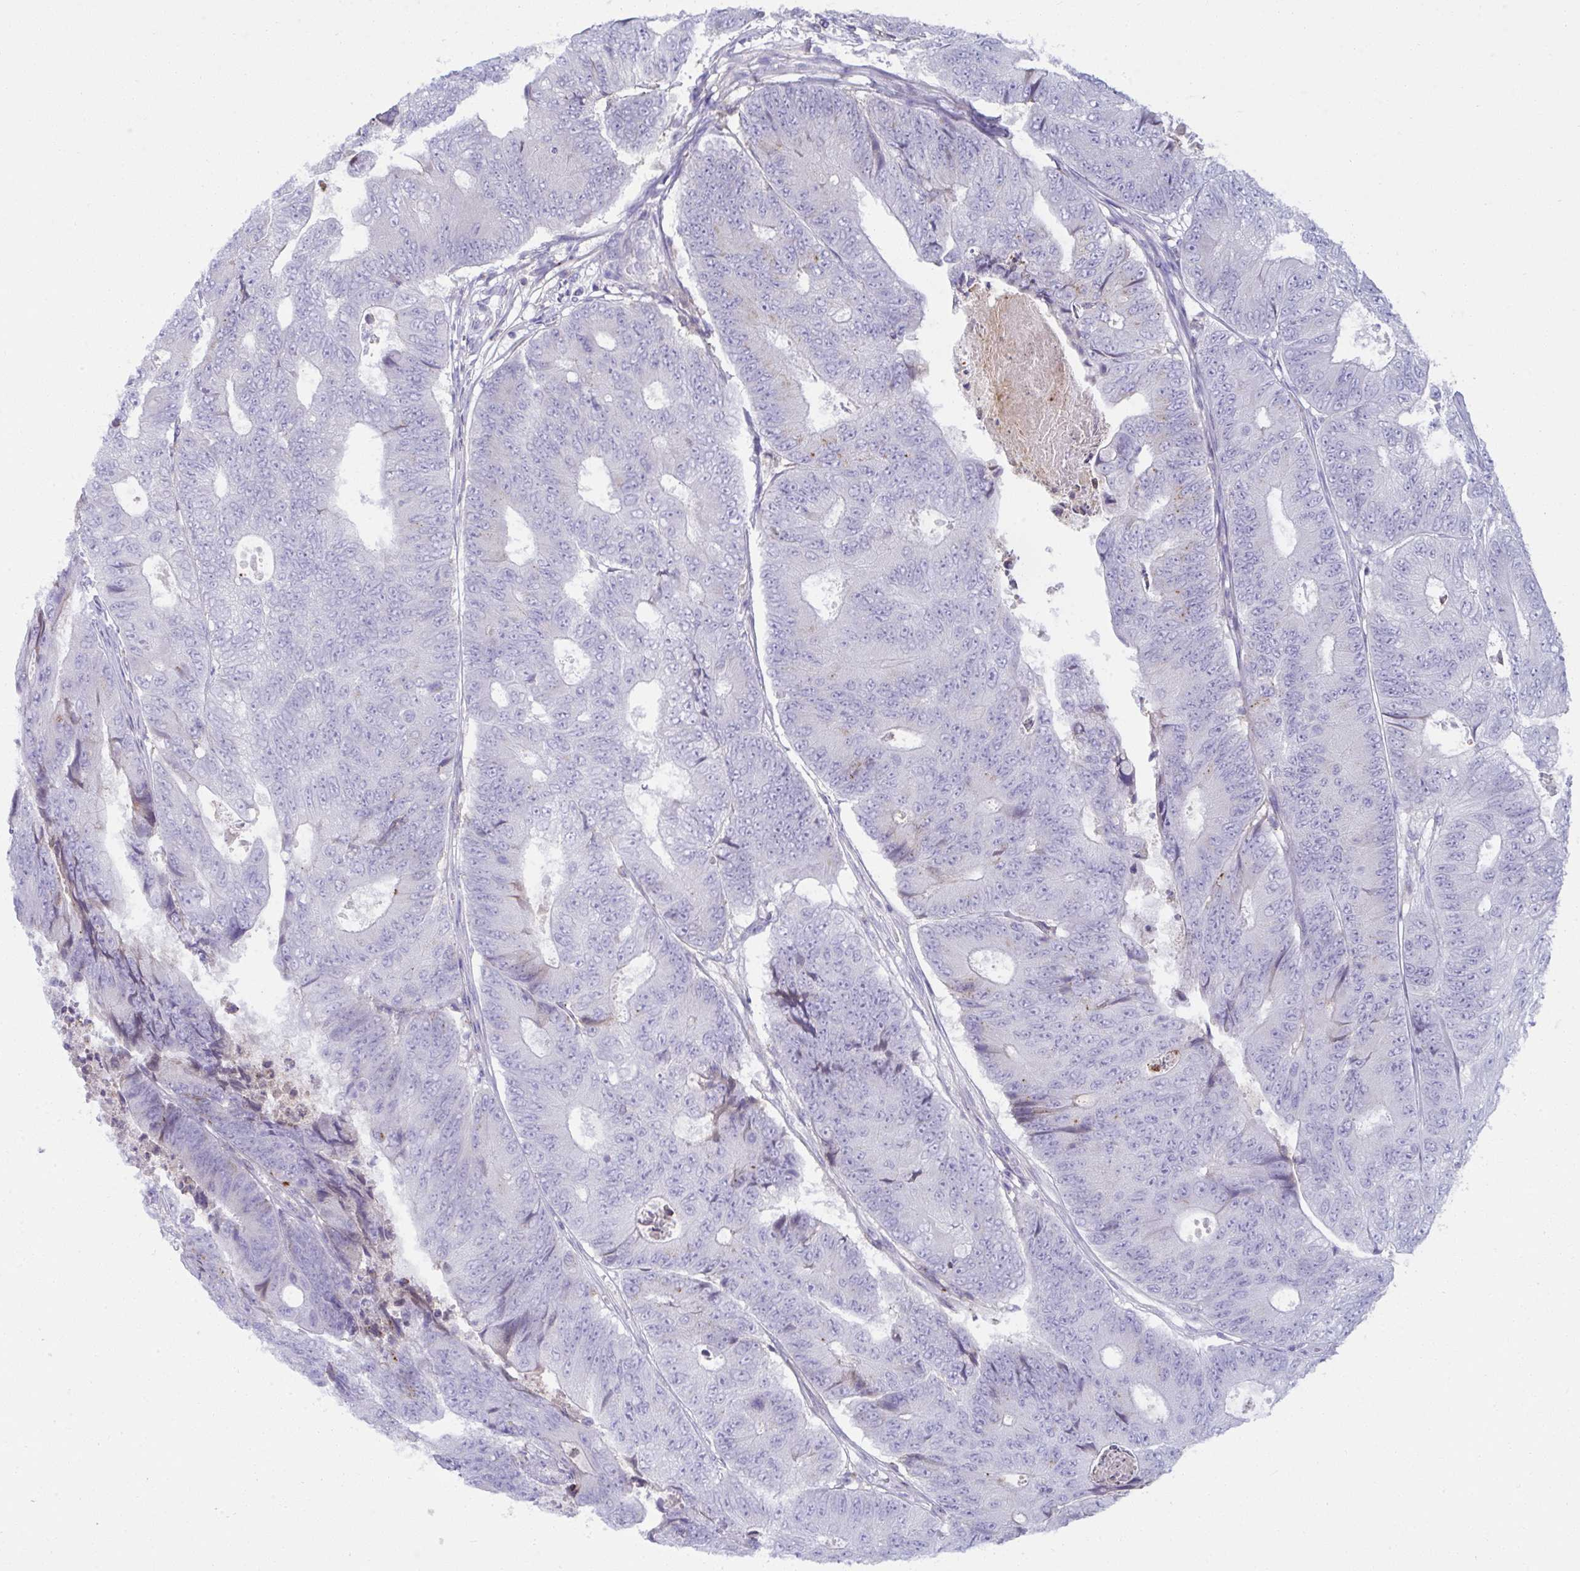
{"staining": {"intensity": "negative", "quantity": "none", "location": "none"}, "tissue": "colorectal cancer", "cell_type": "Tumor cells", "image_type": "cancer", "snomed": [{"axis": "morphology", "description": "Adenocarcinoma, NOS"}, {"axis": "topography", "description": "Colon"}], "caption": "This is an IHC micrograph of colorectal cancer. There is no expression in tumor cells.", "gene": "RGPD5", "patient": {"sex": "female", "age": 48}}